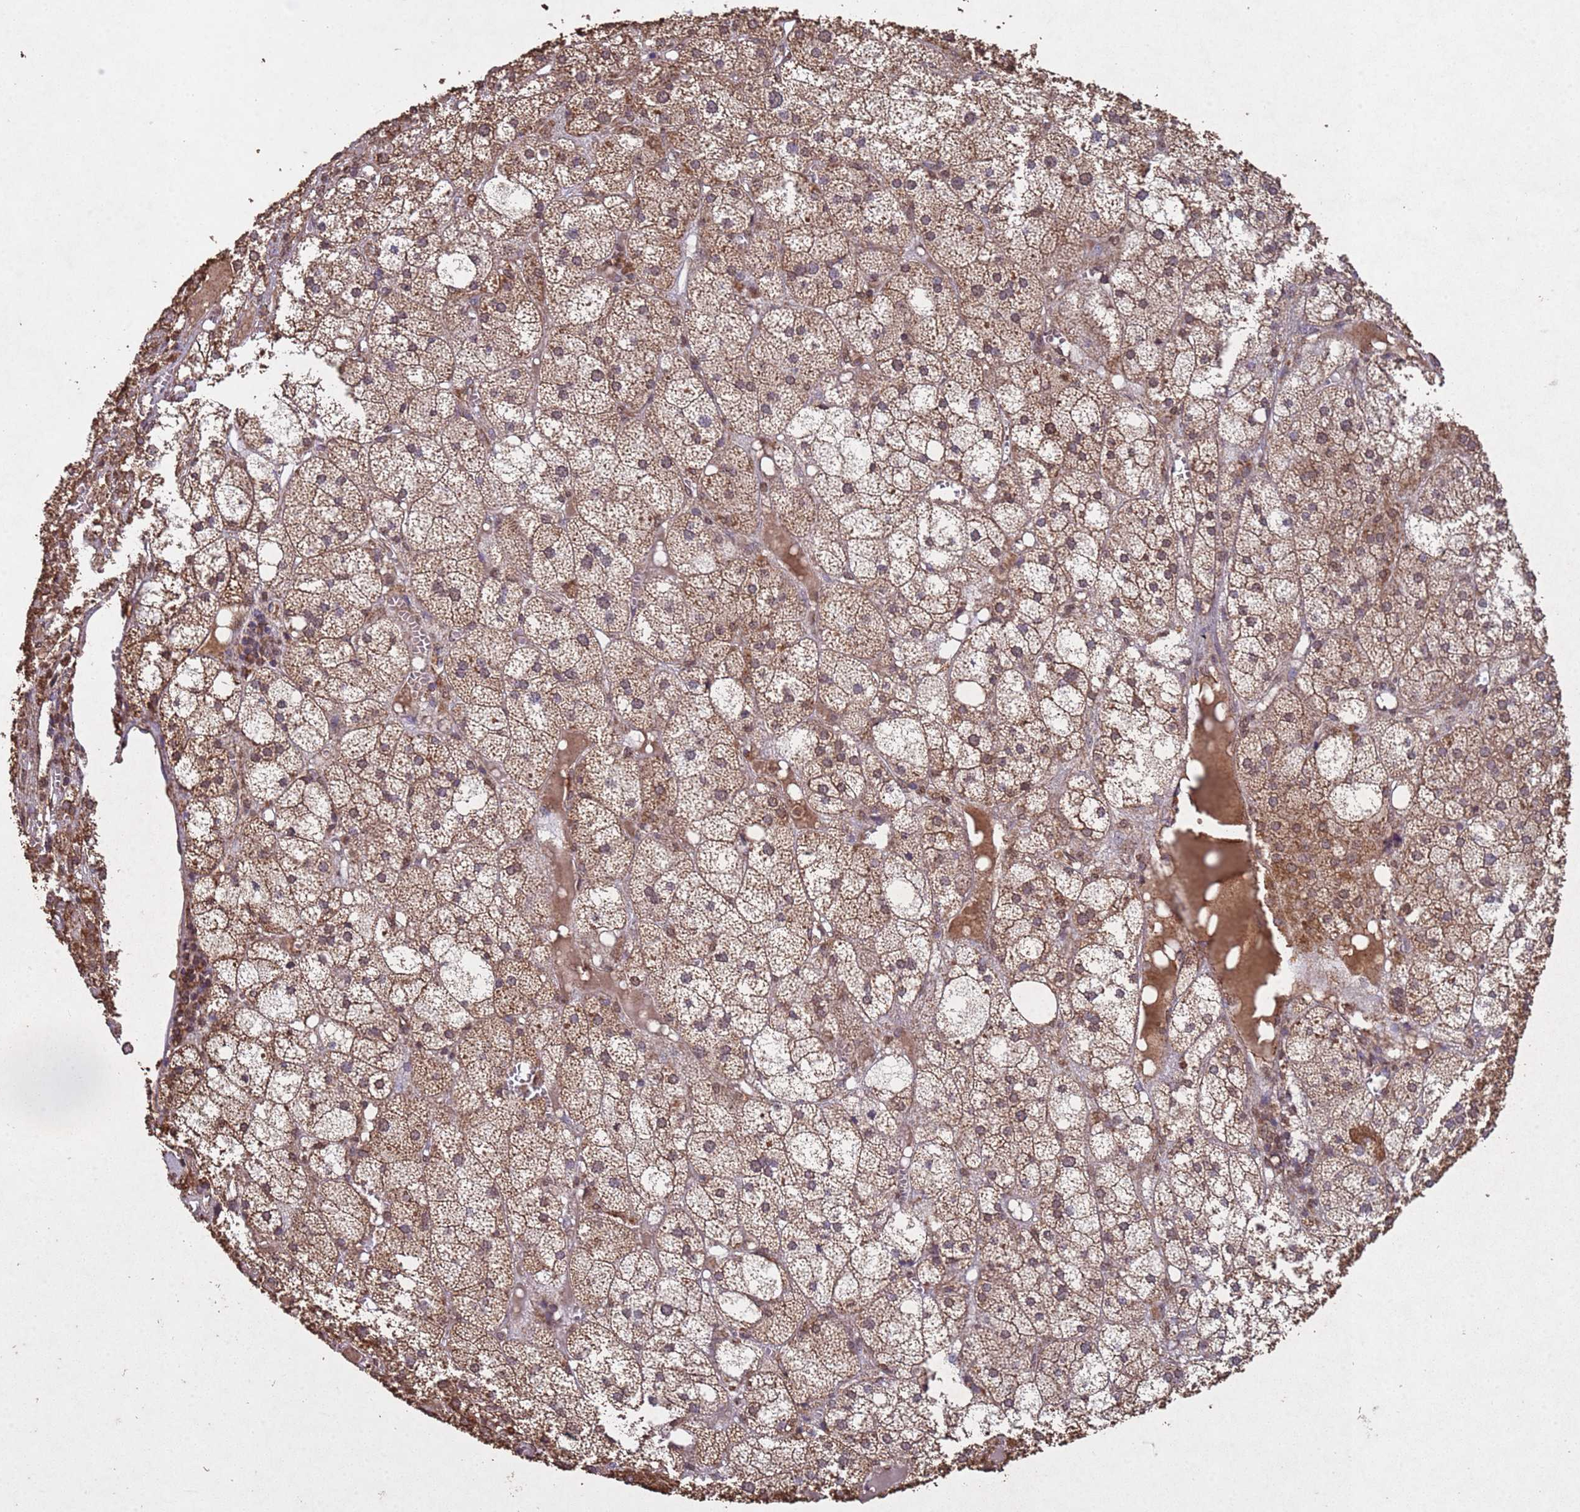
{"staining": {"intensity": "moderate", "quantity": ">75%", "location": "cytoplasmic/membranous,nuclear"}, "tissue": "adrenal gland", "cell_type": "Glandular cells", "image_type": "normal", "snomed": [{"axis": "morphology", "description": "Normal tissue, NOS"}, {"axis": "topography", "description": "Adrenal gland"}], "caption": "DAB immunohistochemical staining of unremarkable adrenal gland demonstrates moderate cytoplasmic/membranous,nuclear protein positivity in about >75% of glandular cells.", "gene": "HDAC10", "patient": {"sex": "female", "age": 61}}